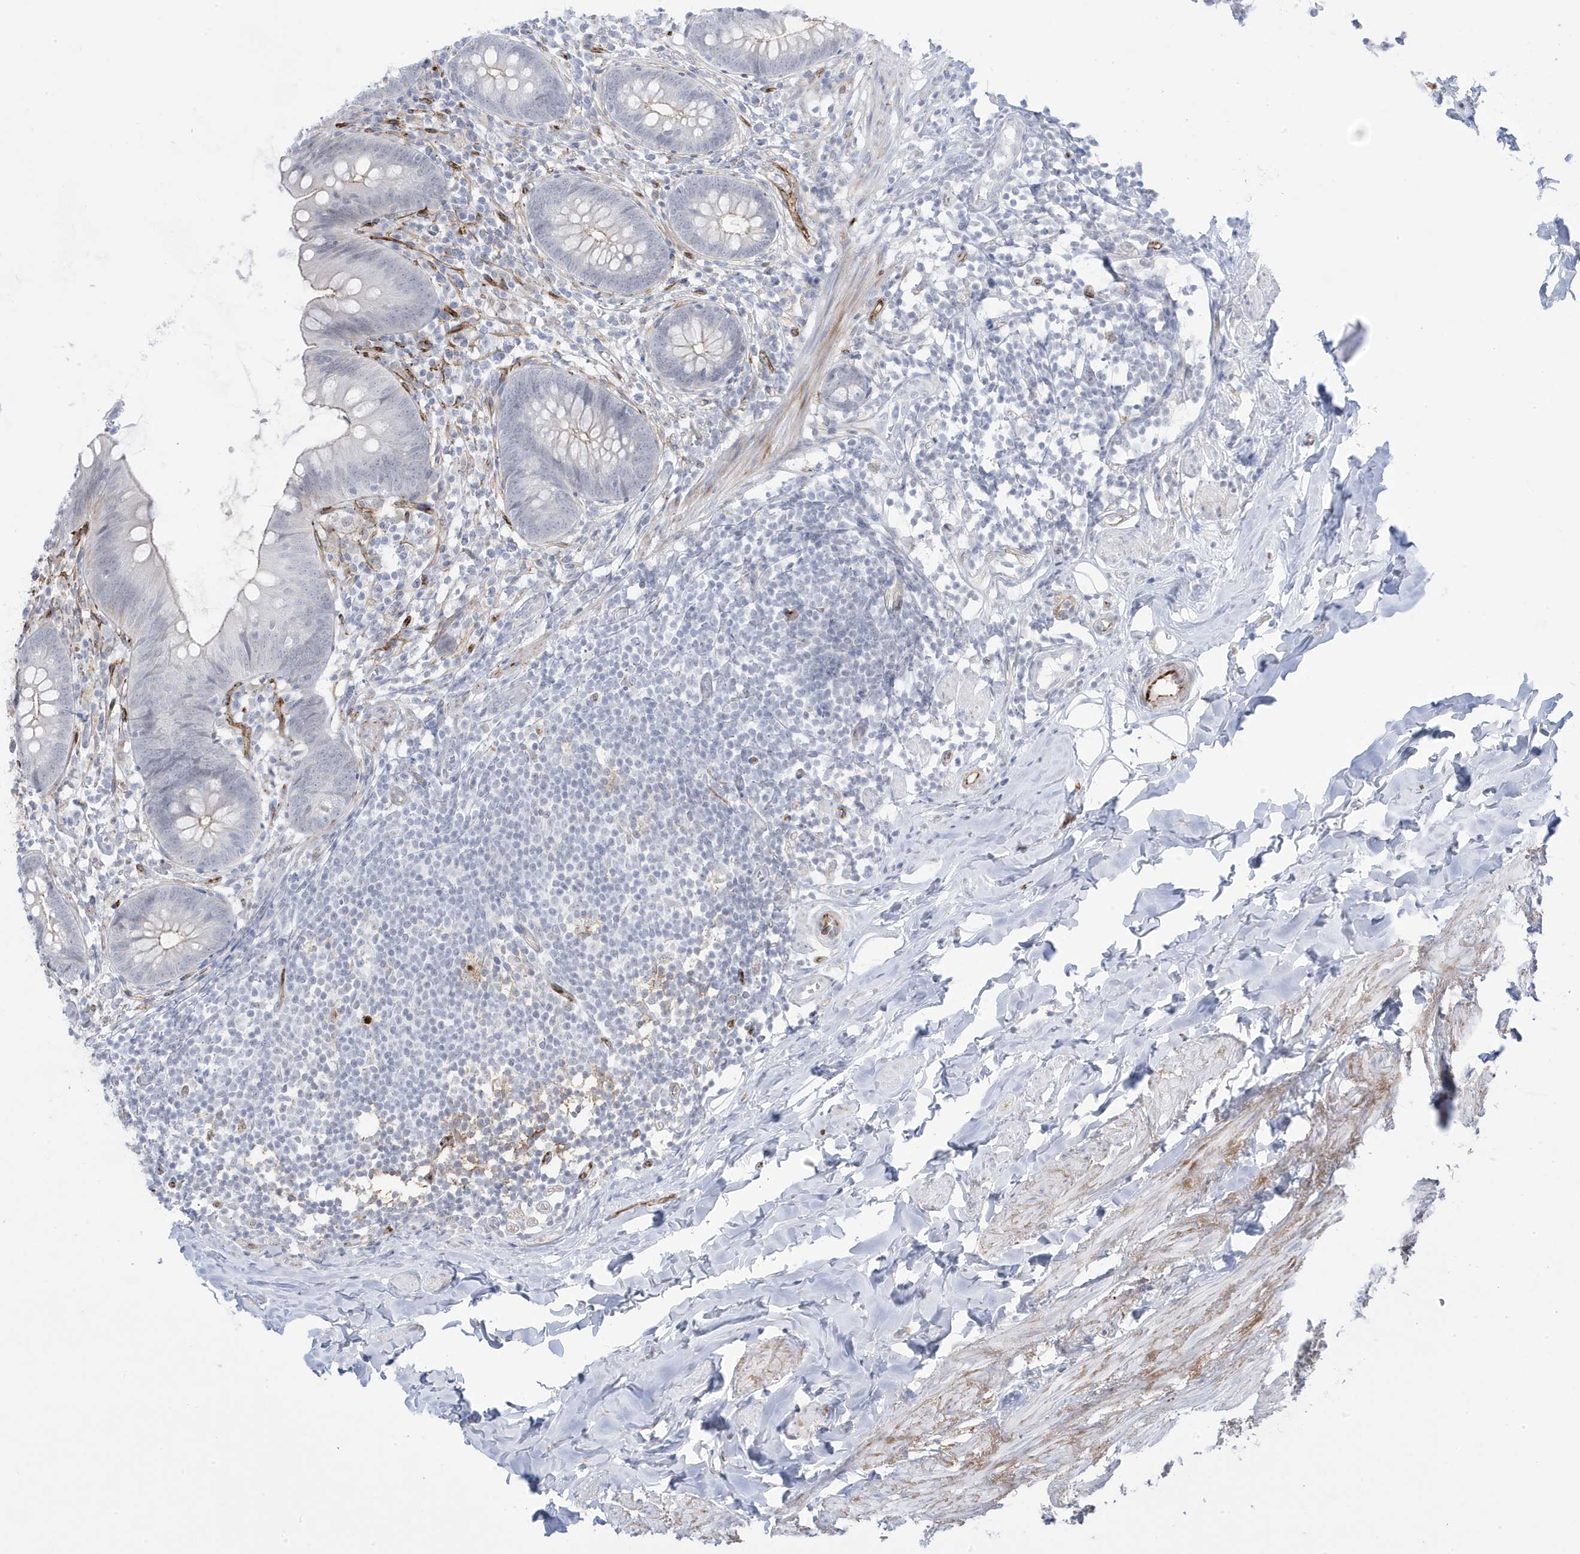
{"staining": {"intensity": "negative", "quantity": "none", "location": "none"}, "tissue": "appendix", "cell_type": "Glandular cells", "image_type": "normal", "snomed": [{"axis": "morphology", "description": "Normal tissue, NOS"}, {"axis": "topography", "description": "Appendix"}], "caption": "Immunohistochemistry photomicrograph of unremarkable human appendix stained for a protein (brown), which displays no expression in glandular cells.", "gene": "ADAMTSL3", "patient": {"sex": "female", "age": 62}}